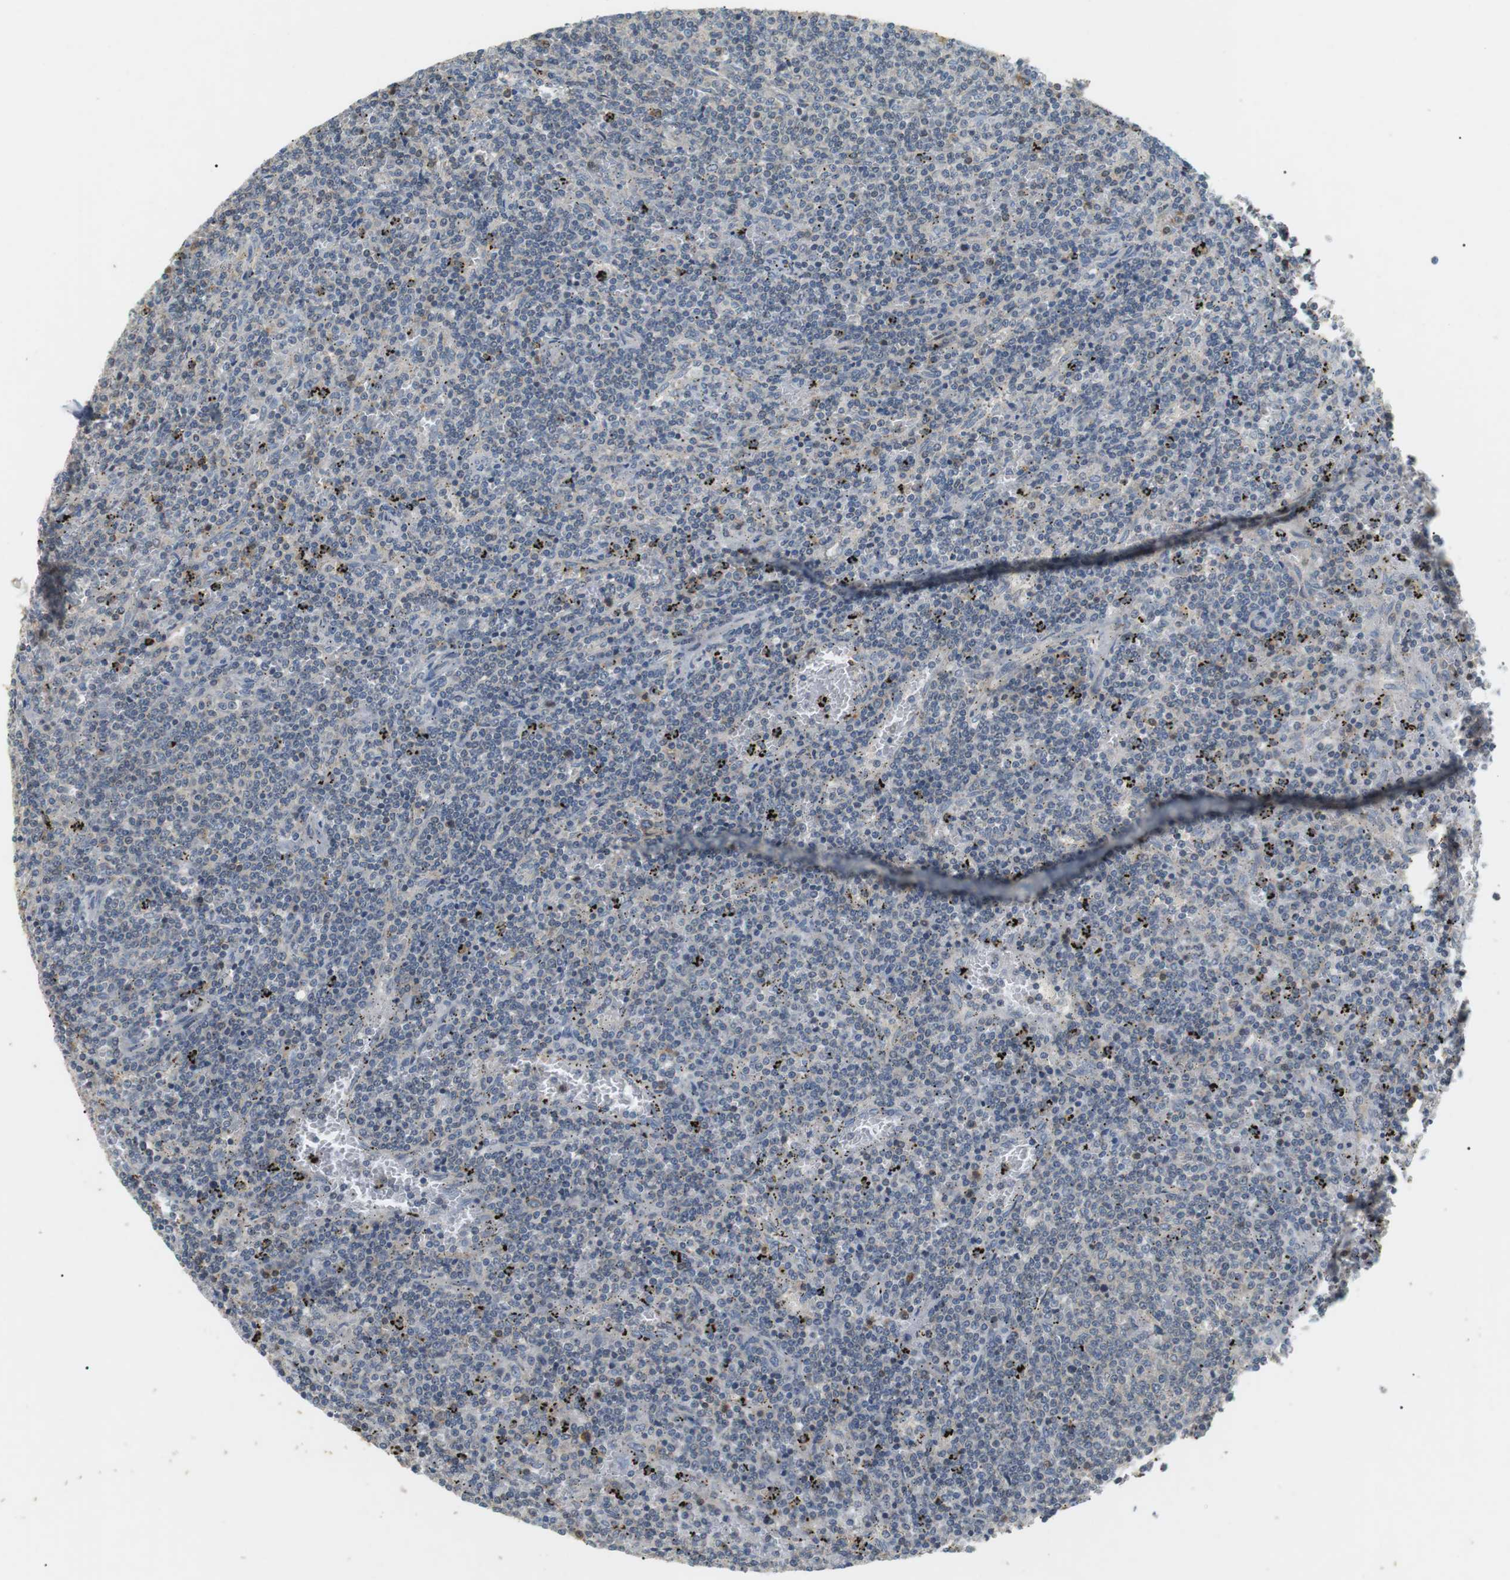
{"staining": {"intensity": "negative", "quantity": "none", "location": "none"}, "tissue": "lymphoma", "cell_type": "Tumor cells", "image_type": "cancer", "snomed": [{"axis": "morphology", "description": "Malignant lymphoma, non-Hodgkin's type, Low grade"}, {"axis": "topography", "description": "Spleen"}], "caption": "This is an immunohistochemistry histopathology image of human lymphoma. There is no staining in tumor cells.", "gene": "P2RY1", "patient": {"sex": "female", "age": 50}}